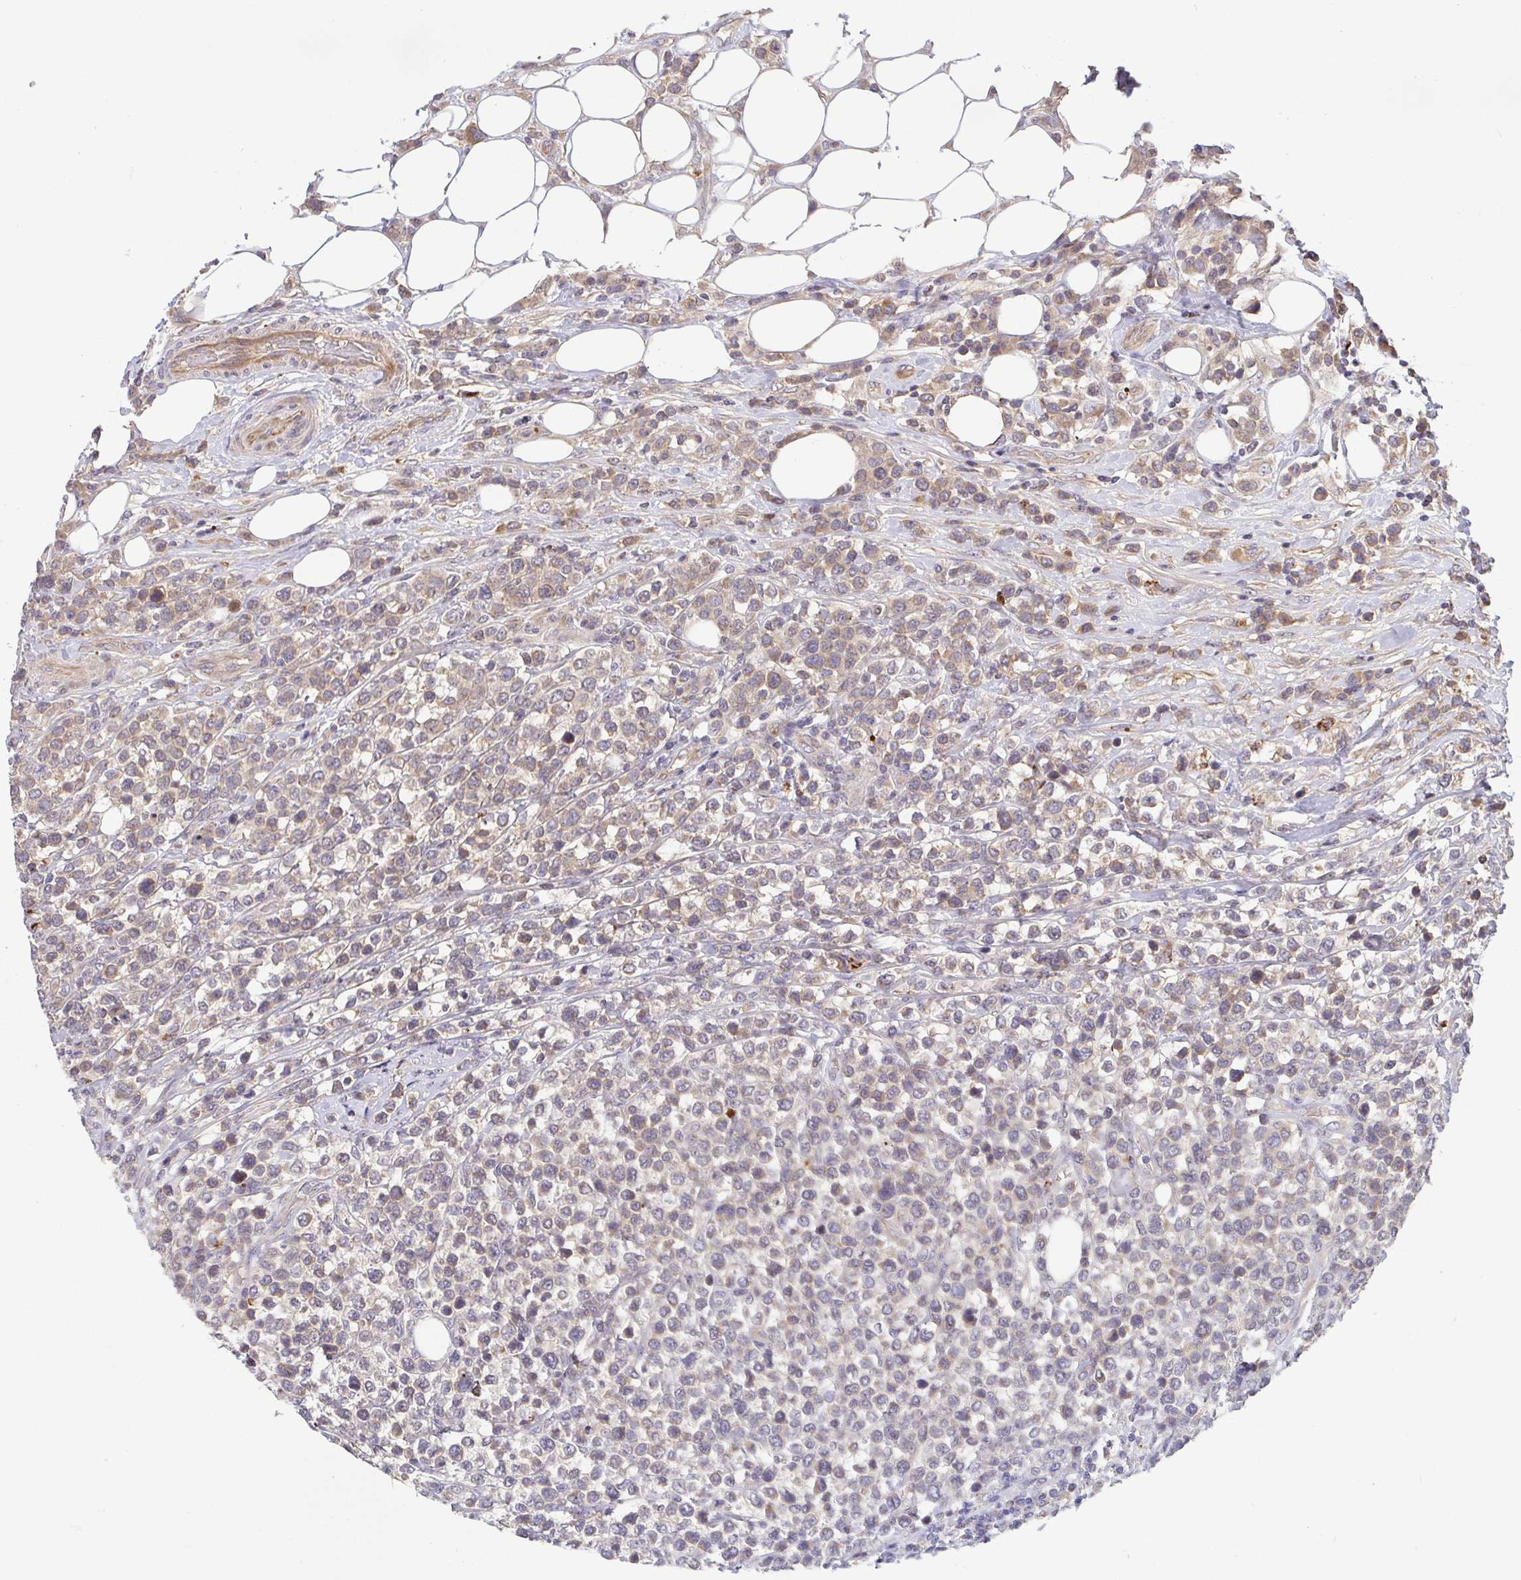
{"staining": {"intensity": "weak", "quantity": "25%-75%", "location": "cytoplasmic/membranous"}, "tissue": "lymphoma", "cell_type": "Tumor cells", "image_type": "cancer", "snomed": [{"axis": "morphology", "description": "Malignant lymphoma, non-Hodgkin's type, High grade"}, {"axis": "topography", "description": "Soft tissue"}], "caption": "Tumor cells reveal low levels of weak cytoplasmic/membranous staining in approximately 25%-75% of cells in human high-grade malignant lymphoma, non-Hodgkin's type. (IHC, brightfield microscopy, high magnification).", "gene": "OSBPL7", "patient": {"sex": "female", "age": 56}}